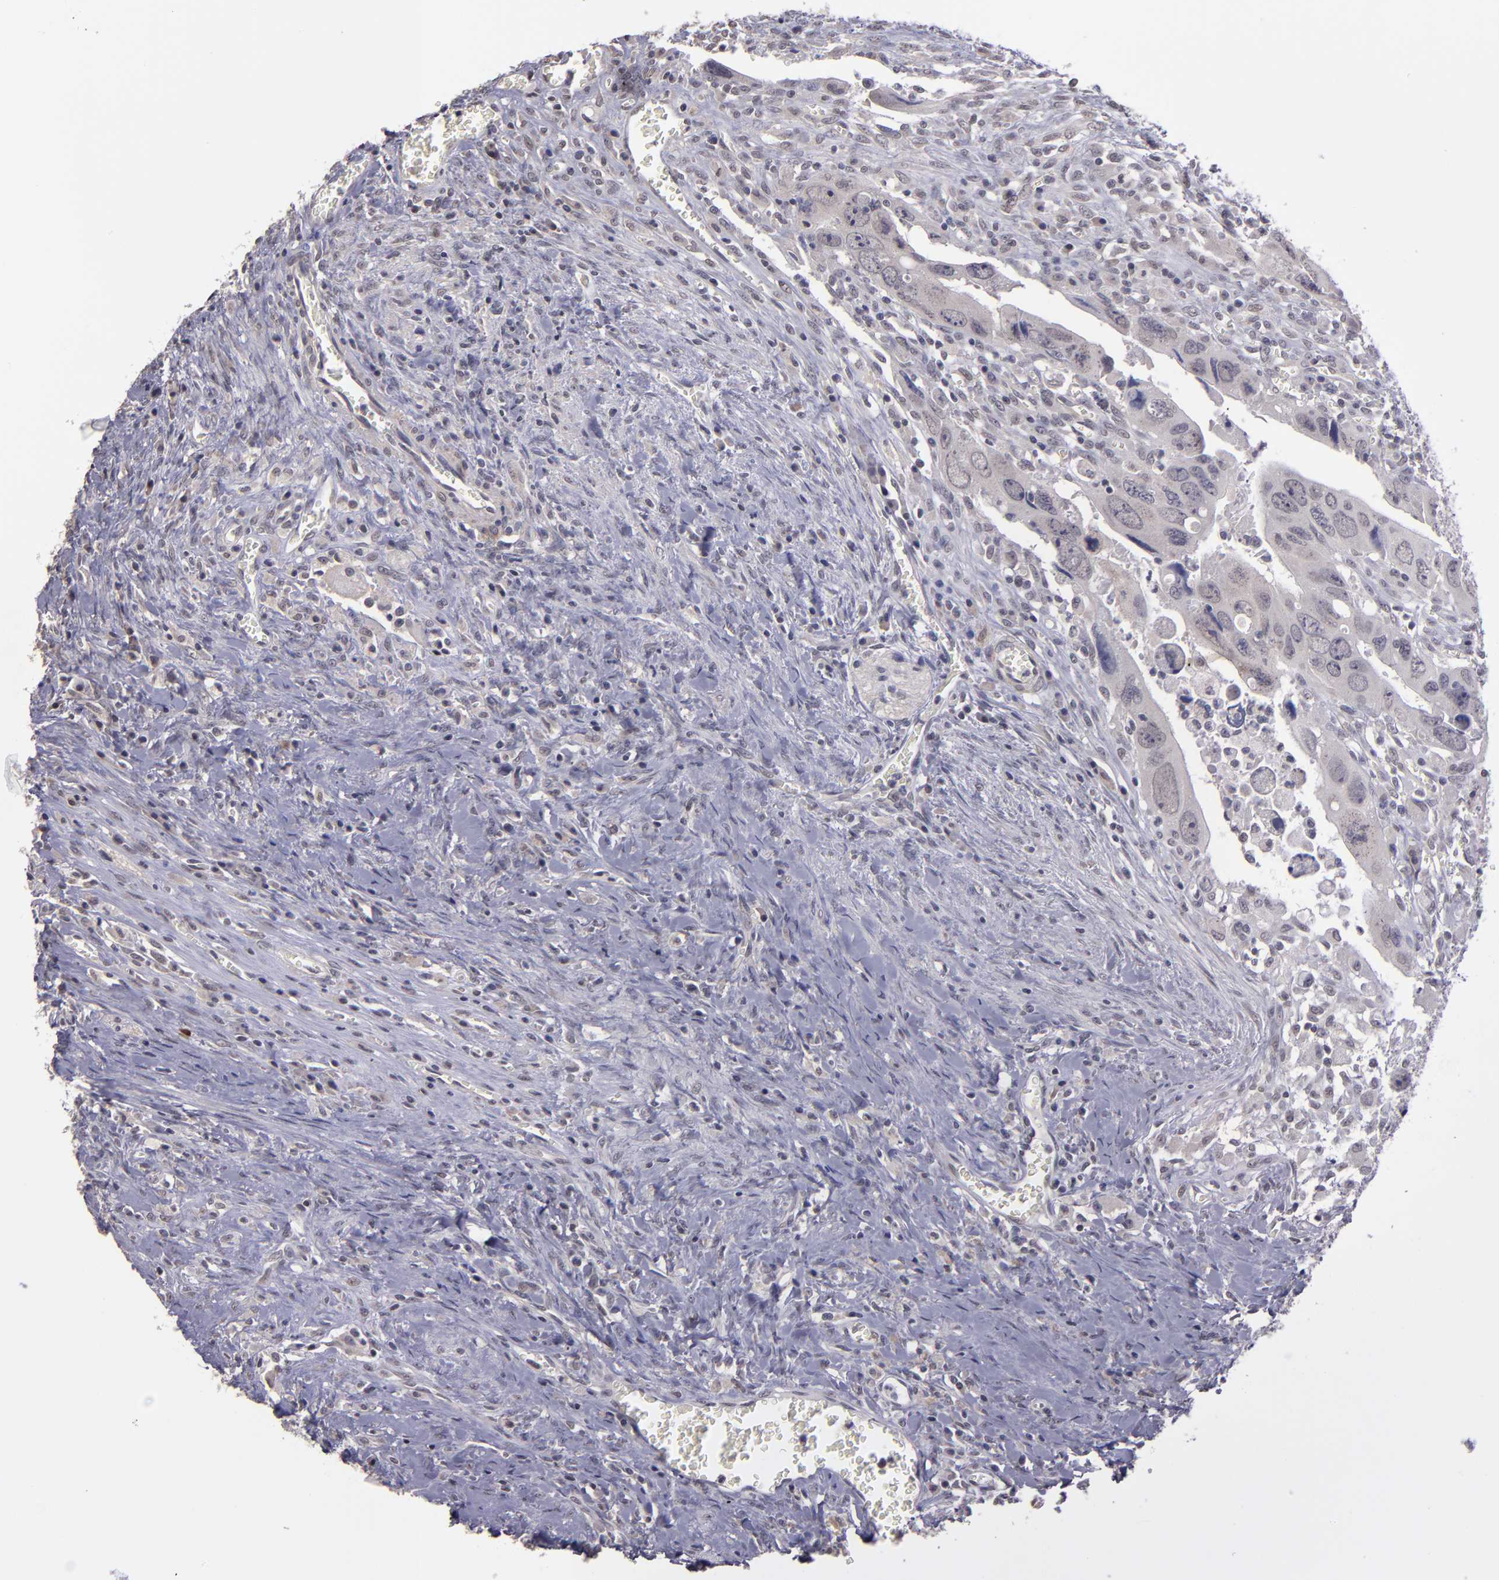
{"staining": {"intensity": "weak", "quantity": "25%-75%", "location": "cytoplasmic/membranous,nuclear"}, "tissue": "colorectal cancer", "cell_type": "Tumor cells", "image_type": "cancer", "snomed": [{"axis": "morphology", "description": "Adenocarcinoma, NOS"}, {"axis": "topography", "description": "Rectum"}], "caption": "Tumor cells exhibit low levels of weak cytoplasmic/membranous and nuclear expression in about 25%-75% of cells in colorectal cancer. The staining was performed using DAB, with brown indicating positive protein expression. Nuclei are stained blue with hematoxylin.", "gene": "NRXN3", "patient": {"sex": "male", "age": 70}}